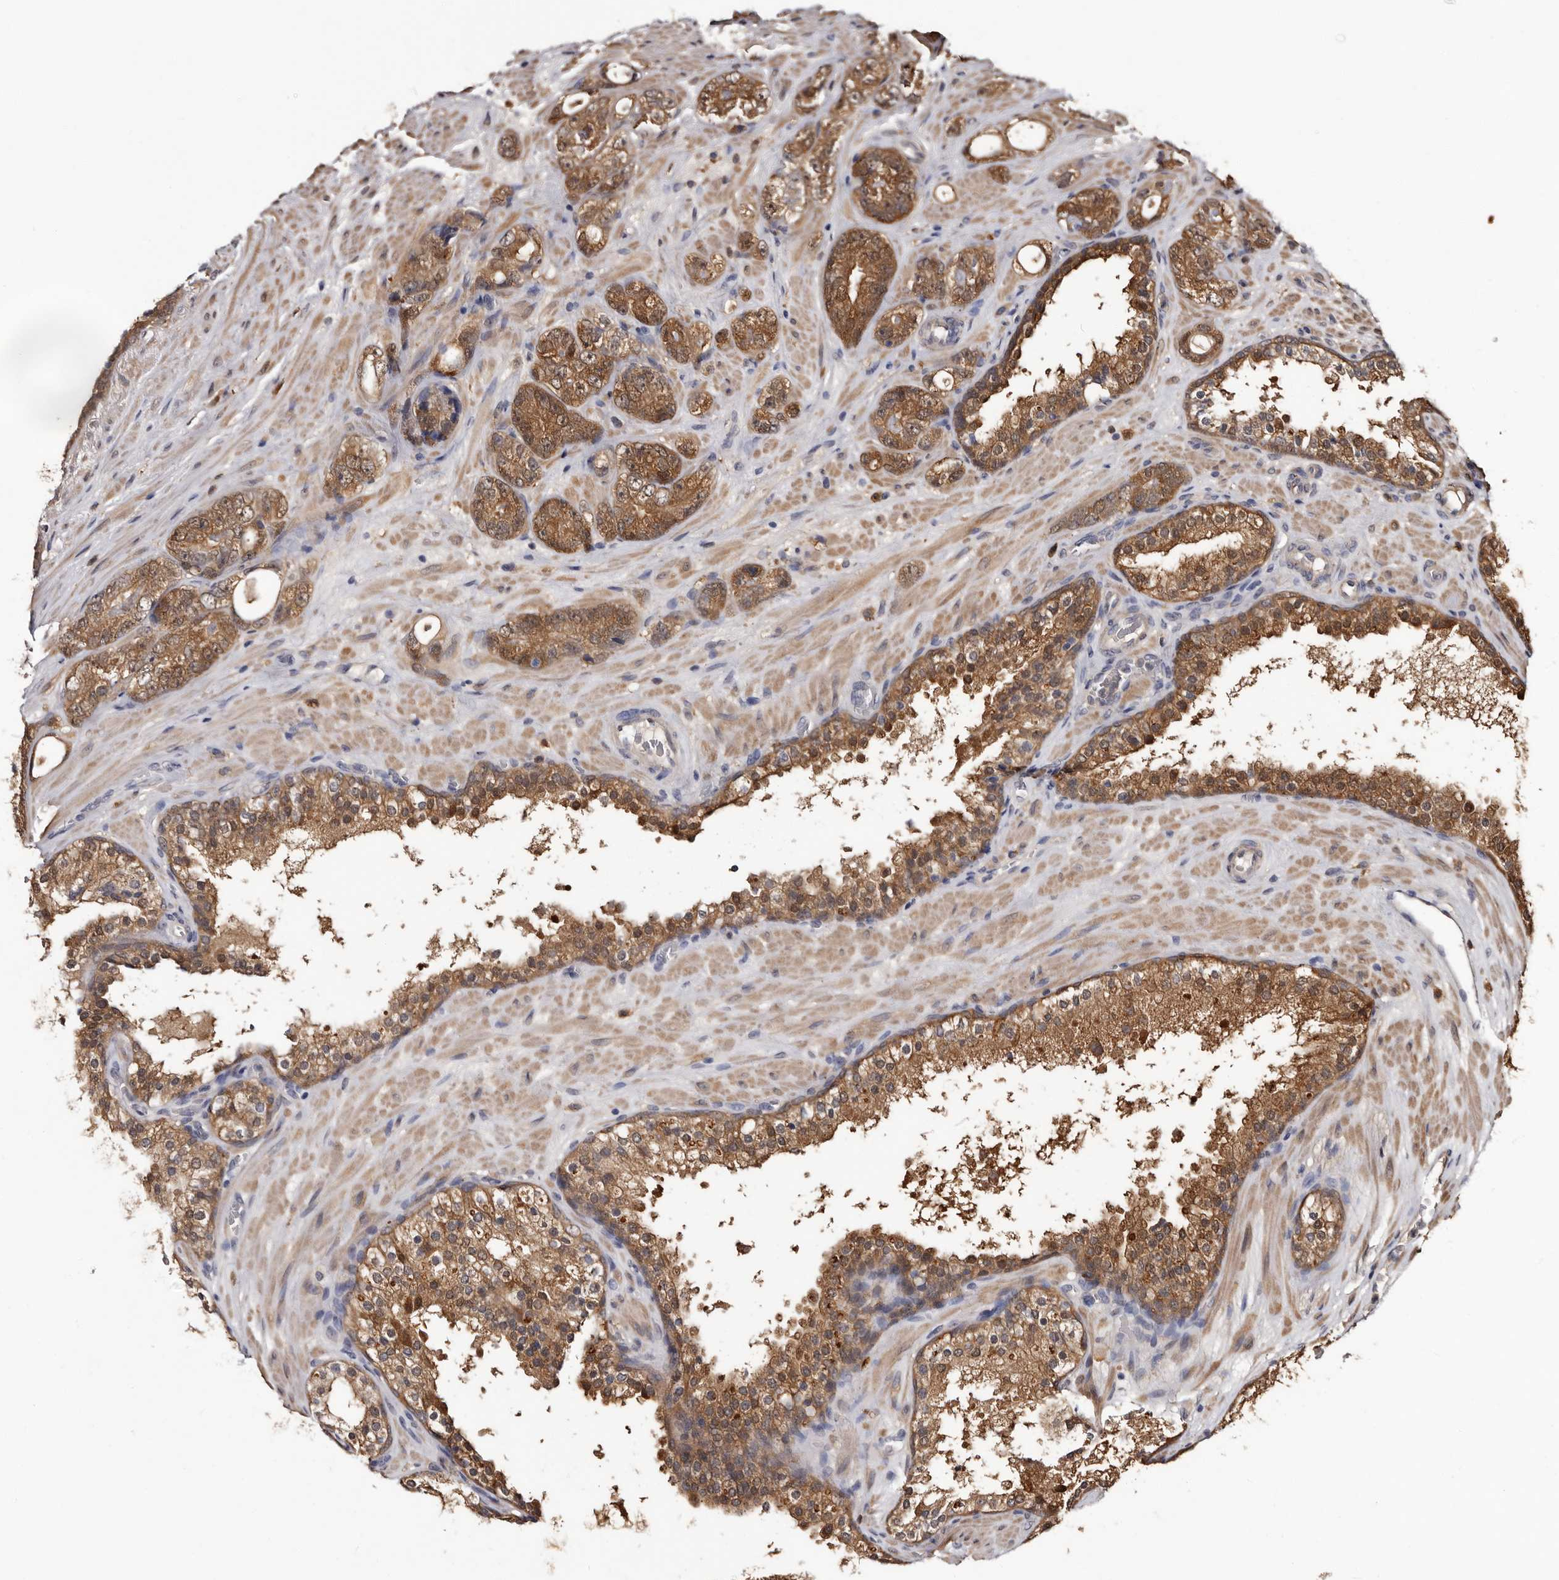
{"staining": {"intensity": "moderate", "quantity": "25%-75%", "location": "cytoplasmic/membranous,nuclear"}, "tissue": "prostate cancer", "cell_type": "Tumor cells", "image_type": "cancer", "snomed": [{"axis": "morphology", "description": "Adenocarcinoma, High grade"}, {"axis": "topography", "description": "Prostate"}], "caption": "Tumor cells demonstrate moderate cytoplasmic/membranous and nuclear expression in about 25%-75% of cells in prostate high-grade adenocarcinoma.", "gene": "DNPH1", "patient": {"sex": "male", "age": 56}}